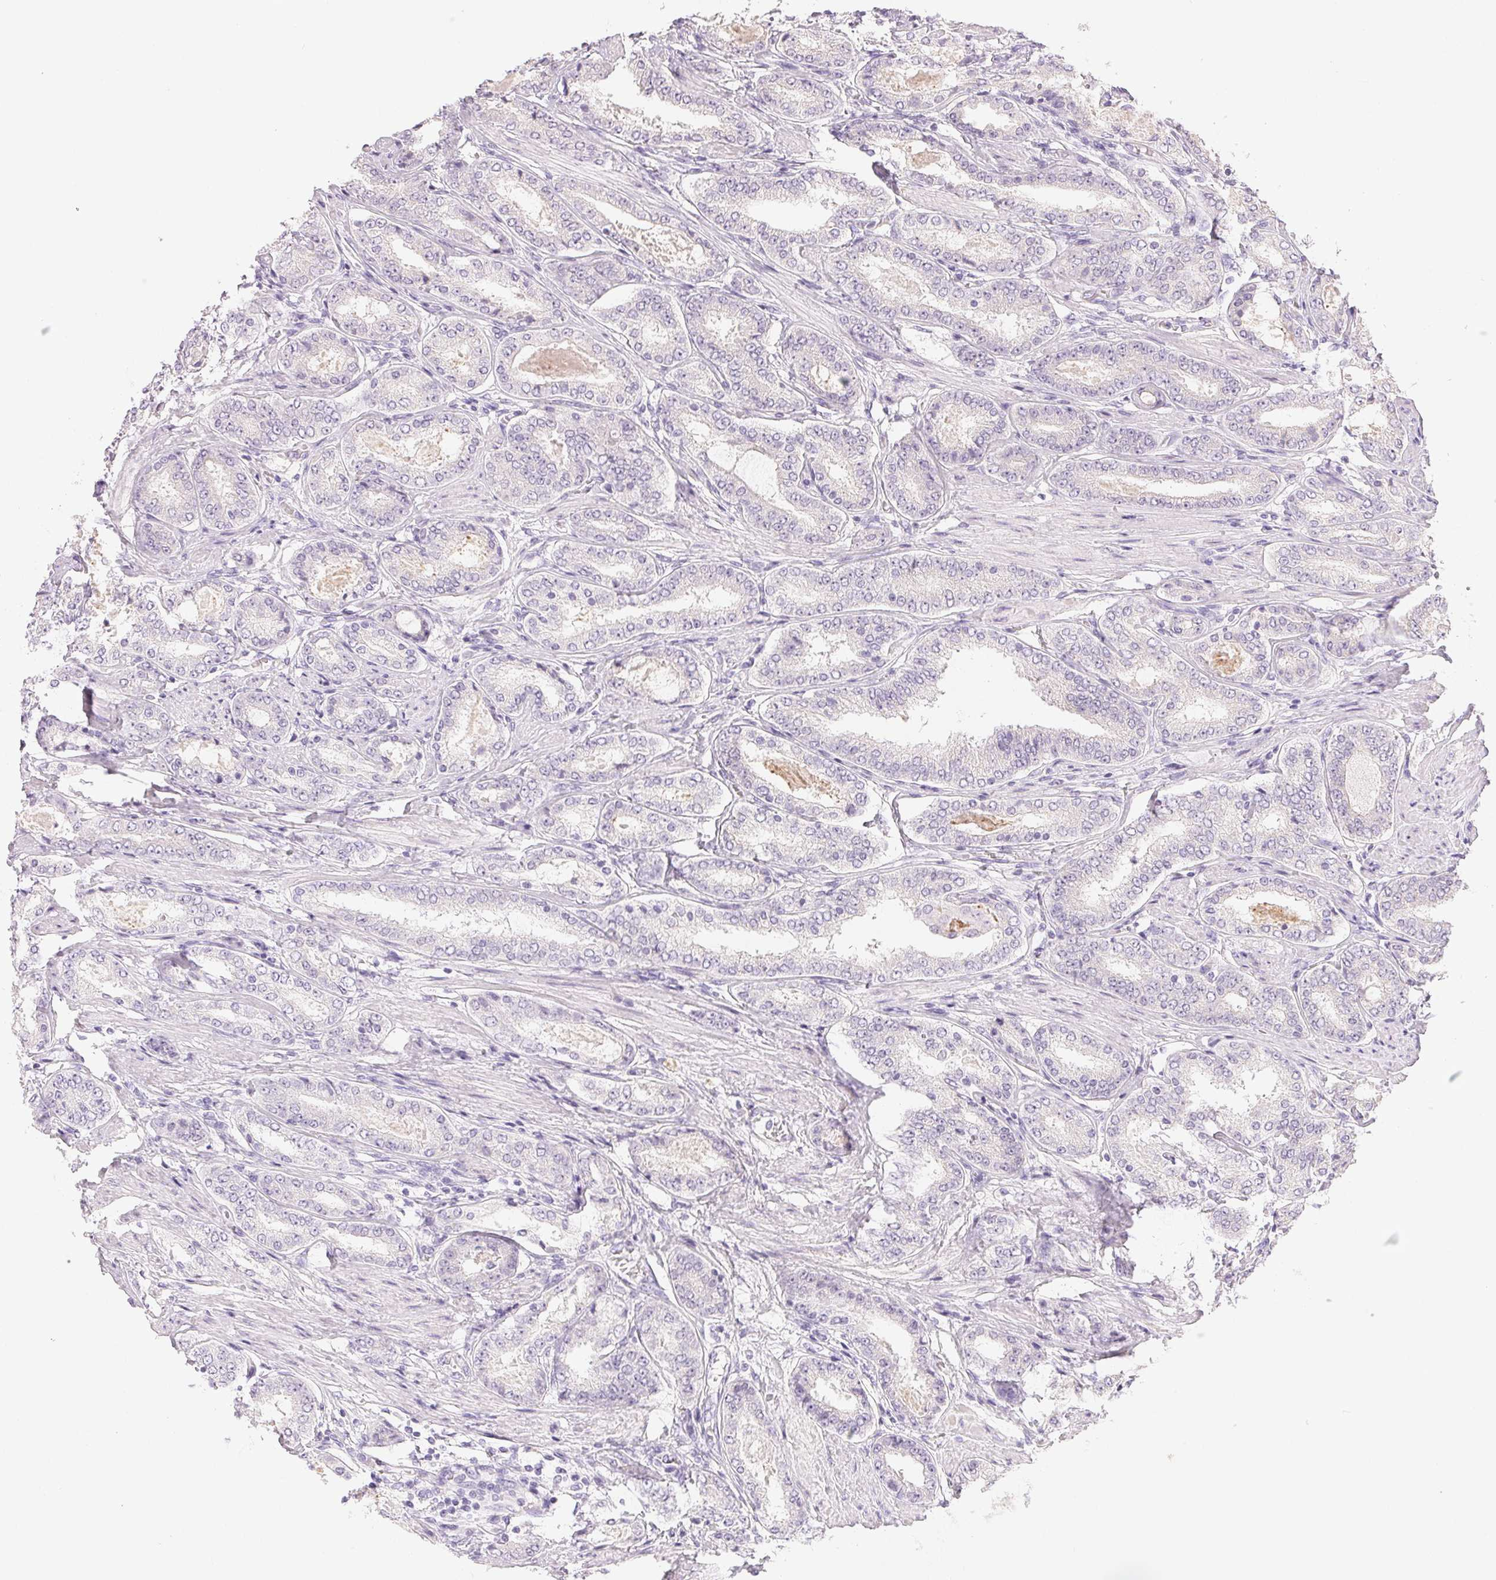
{"staining": {"intensity": "negative", "quantity": "none", "location": "none"}, "tissue": "prostate cancer", "cell_type": "Tumor cells", "image_type": "cancer", "snomed": [{"axis": "morphology", "description": "Adenocarcinoma, High grade"}, {"axis": "topography", "description": "Prostate"}], "caption": "A high-resolution image shows IHC staining of prostate adenocarcinoma (high-grade), which displays no significant expression in tumor cells.", "gene": "SFTPD", "patient": {"sex": "male", "age": 63}}